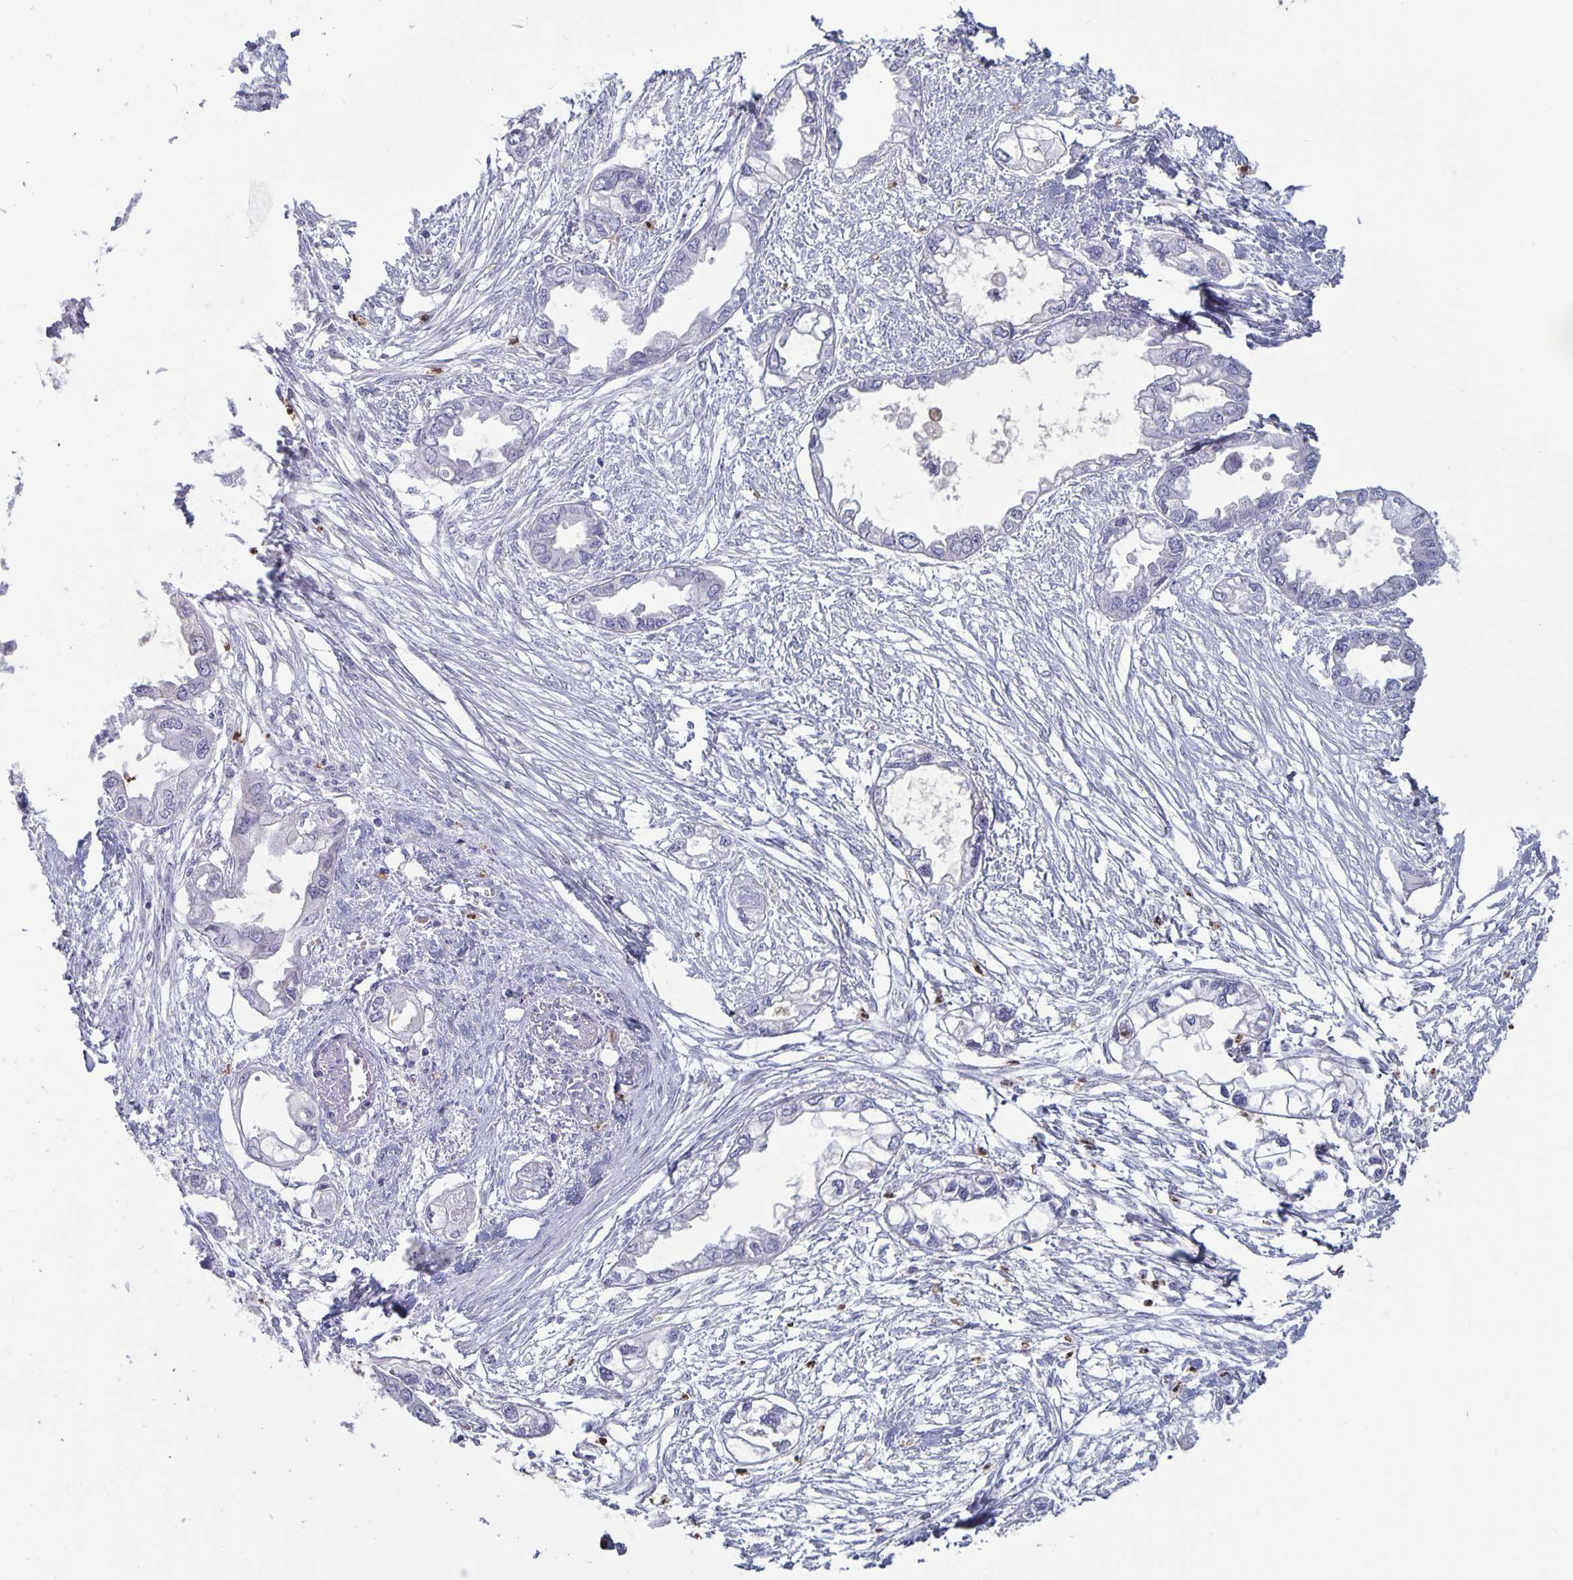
{"staining": {"intensity": "negative", "quantity": "none", "location": "none"}, "tissue": "endometrial cancer", "cell_type": "Tumor cells", "image_type": "cancer", "snomed": [{"axis": "morphology", "description": "Adenocarcinoma, NOS"}, {"axis": "morphology", "description": "Adenocarcinoma, metastatic, NOS"}, {"axis": "topography", "description": "Adipose tissue"}, {"axis": "topography", "description": "Endometrium"}], "caption": "An image of human endometrial cancer is negative for staining in tumor cells.", "gene": "PLCB3", "patient": {"sex": "female", "age": 67}}